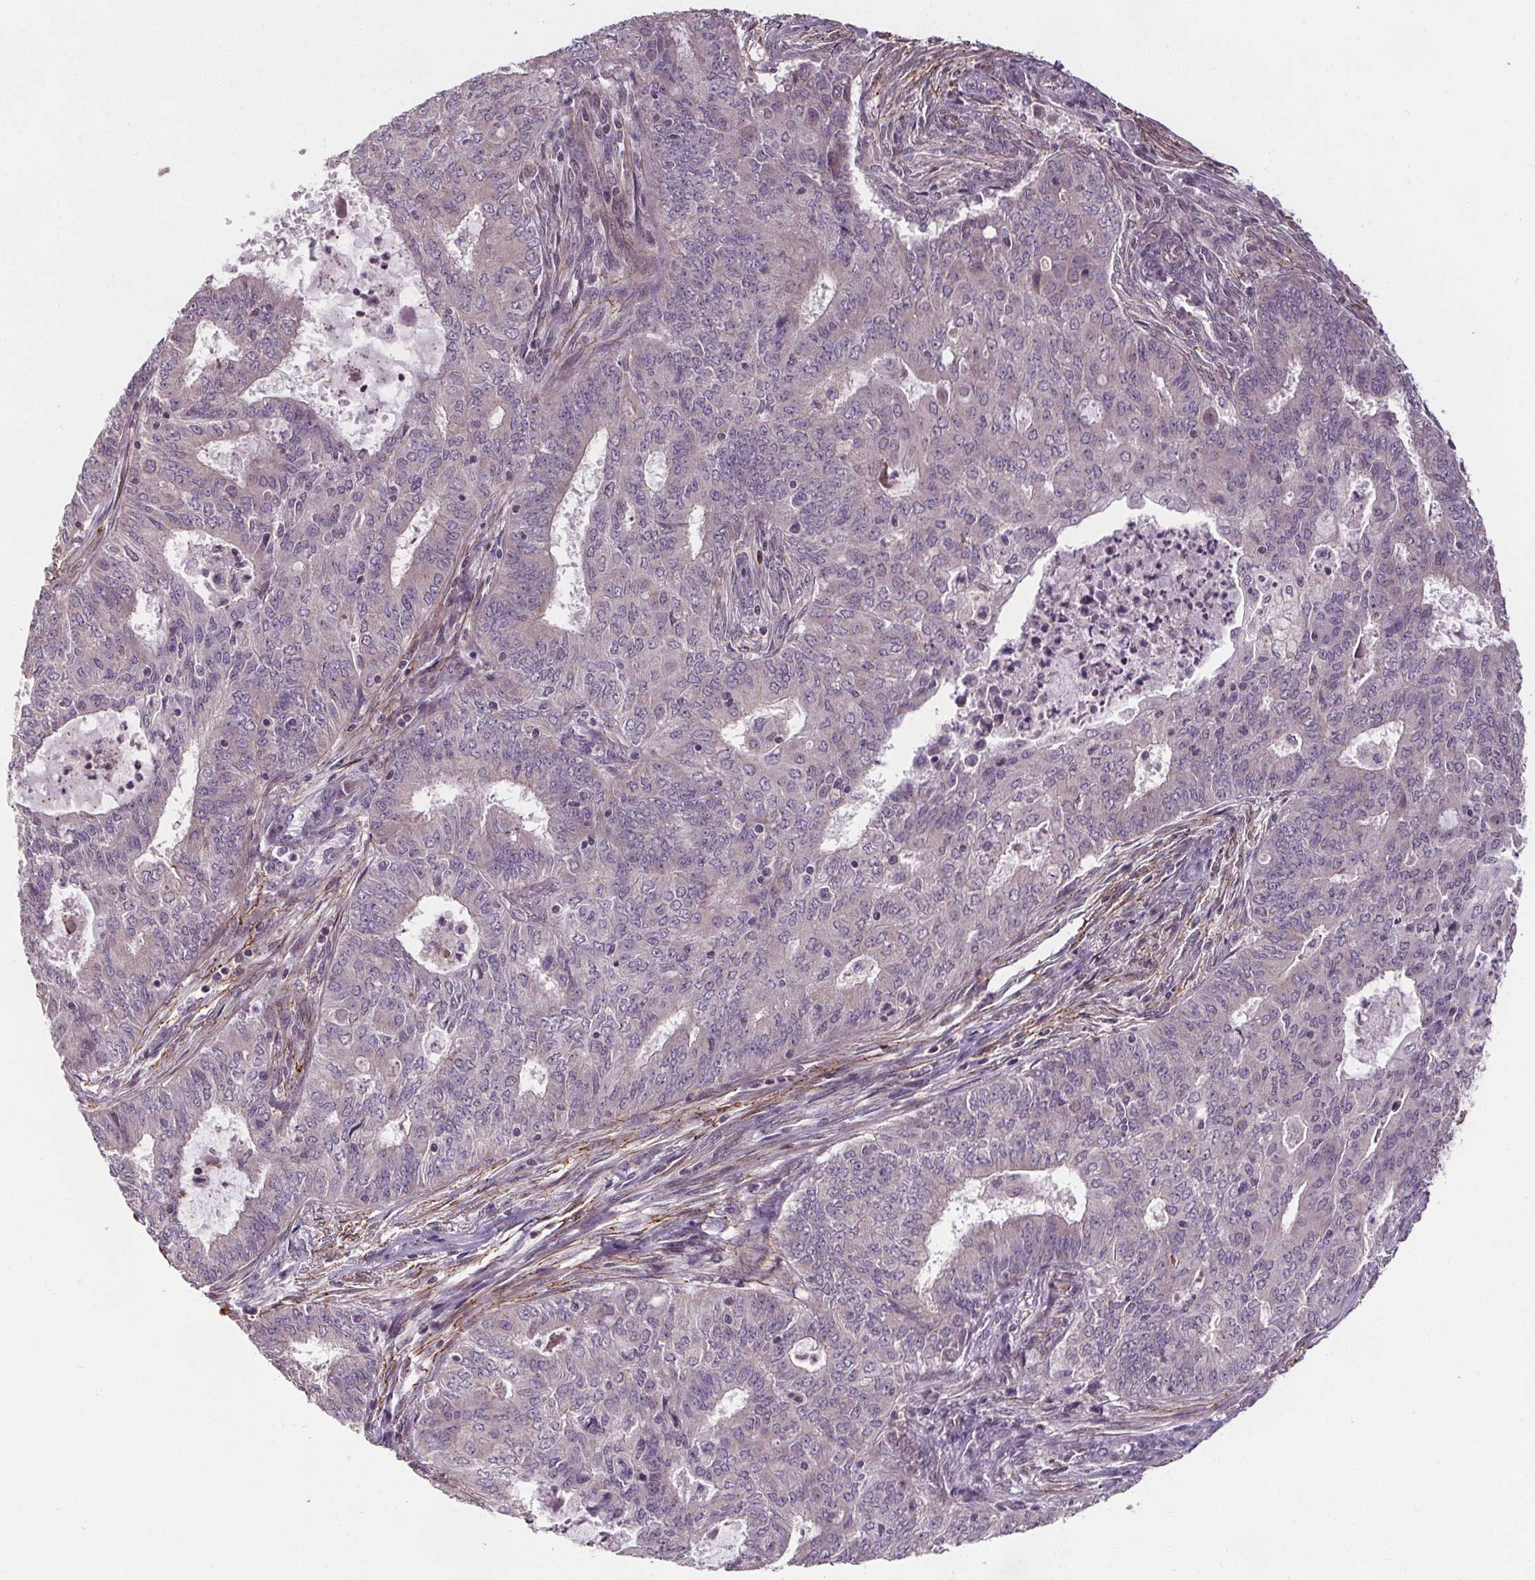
{"staining": {"intensity": "negative", "quantity": "none", "location": "none"}, "tissue": "endometrial cancer", "cell_type": "Tumor cells", "image_type": "cancer", "snomed": [{"axis": "morphology", "description": "Adenocarcinoma, NOS"}, {"axis": "topography", "description": "Endometrium"}], "caption": "Immunohistochemistry photomicrograph of human endometrial cancer stained for a protein (brown), which reveals no staining in tumor cells.", "gene": "KIAA0232", "patient": {"sex": "female", "age": 62}}